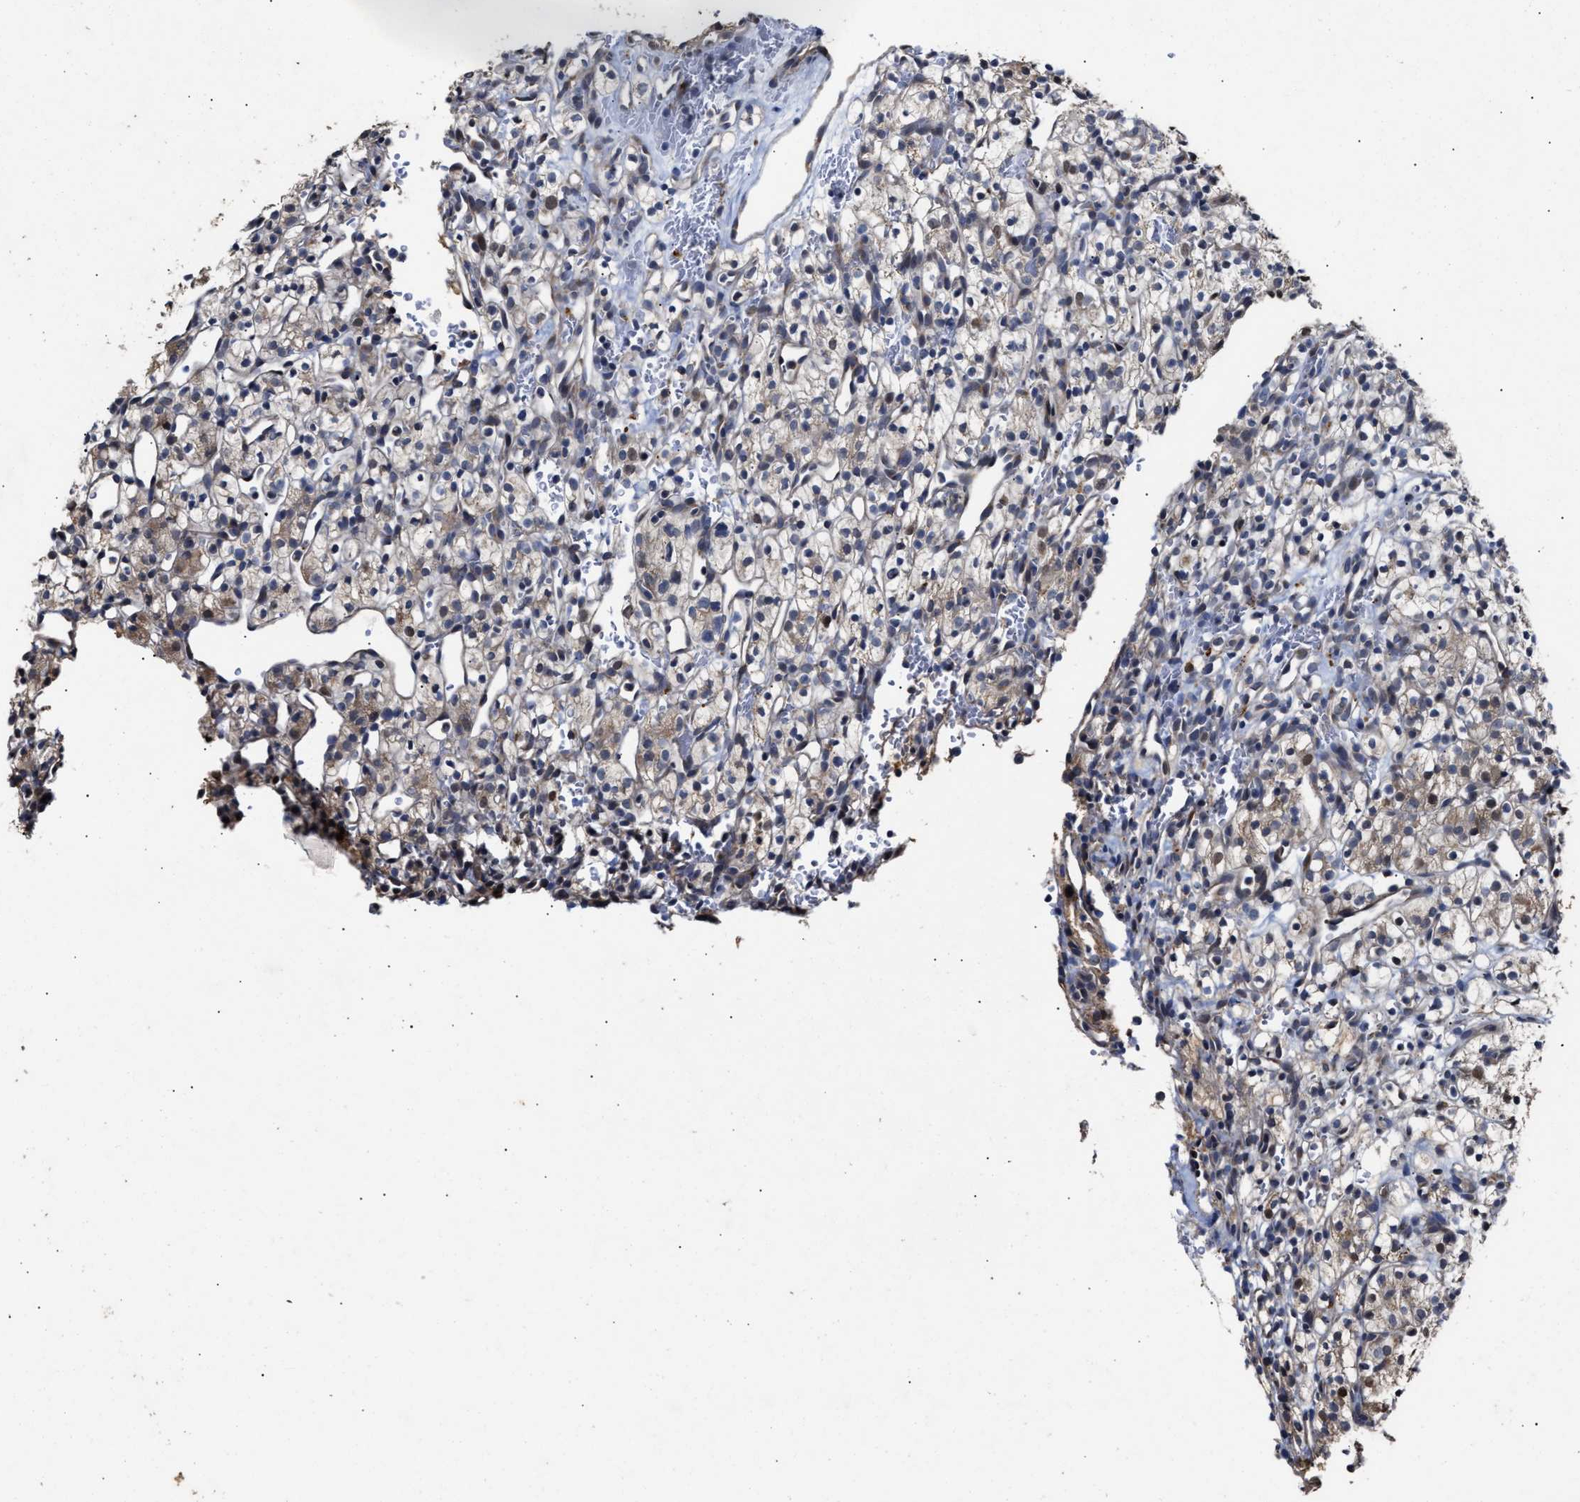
{"staining": {"intensity": "weak", "quantity": "25%-75%", "location": "cytoplasmic/membranous"}, "tissue": "renal cancer", "cell_type": "Tumor cells", "image_type": "cancer", "snomed": [{"axis": "morphology", "description": "Adenocarcinoma, NOS"}, {"axis": "topography", "description": "Kidney"}], "caption": "Immunohistochemical staining of human renal adenocarcinoma exhibits weak cytoplasmic/membranous protein expression in about 25%-75% of tumor cells.", "gene": "GOSR1", "patient": {"sex": "female", "age": 57}}